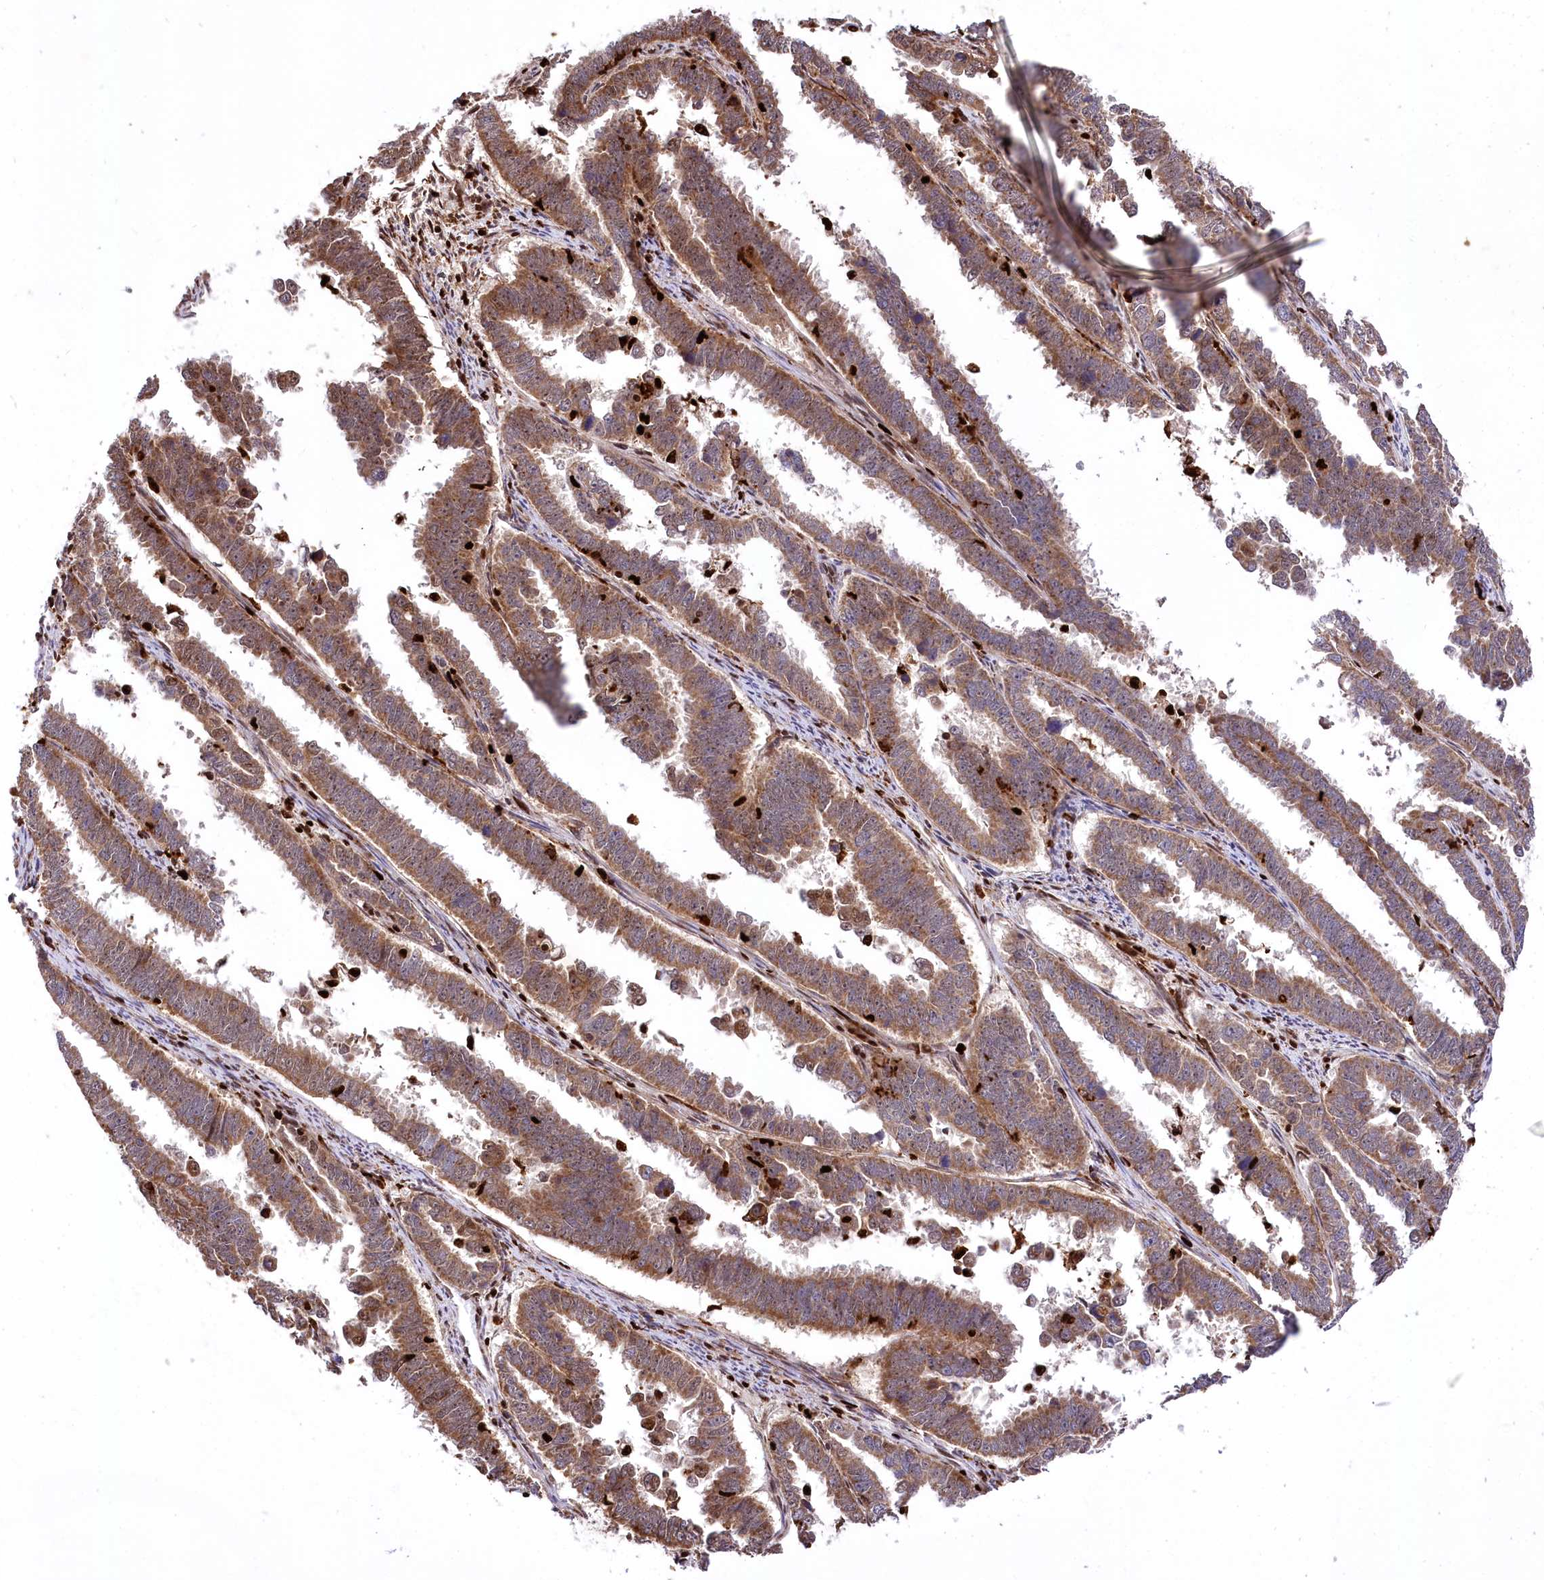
{"staining": {"intensity": "moderate", "quantity": ">75%", "location": "cytoplasmic/membranous"}, "tissue": "endometrial cancer", "cell_type": "Tumor cells", "image_type": "cancer", "snomed": [{"axis": "morphology", "description": "Adenocarcinoma, NOS"}, {"axis": "topography", "description": "Endometrium"}], "caption": "A photomicrograph showing moderate cytoplasmic/membranous positivity in about >75% of tumor cells in endometrial cancer, as visualized by brown immunohistochemical staining.", "gene": "FIGN", "patient": {"sex": "female", "age": 75}}